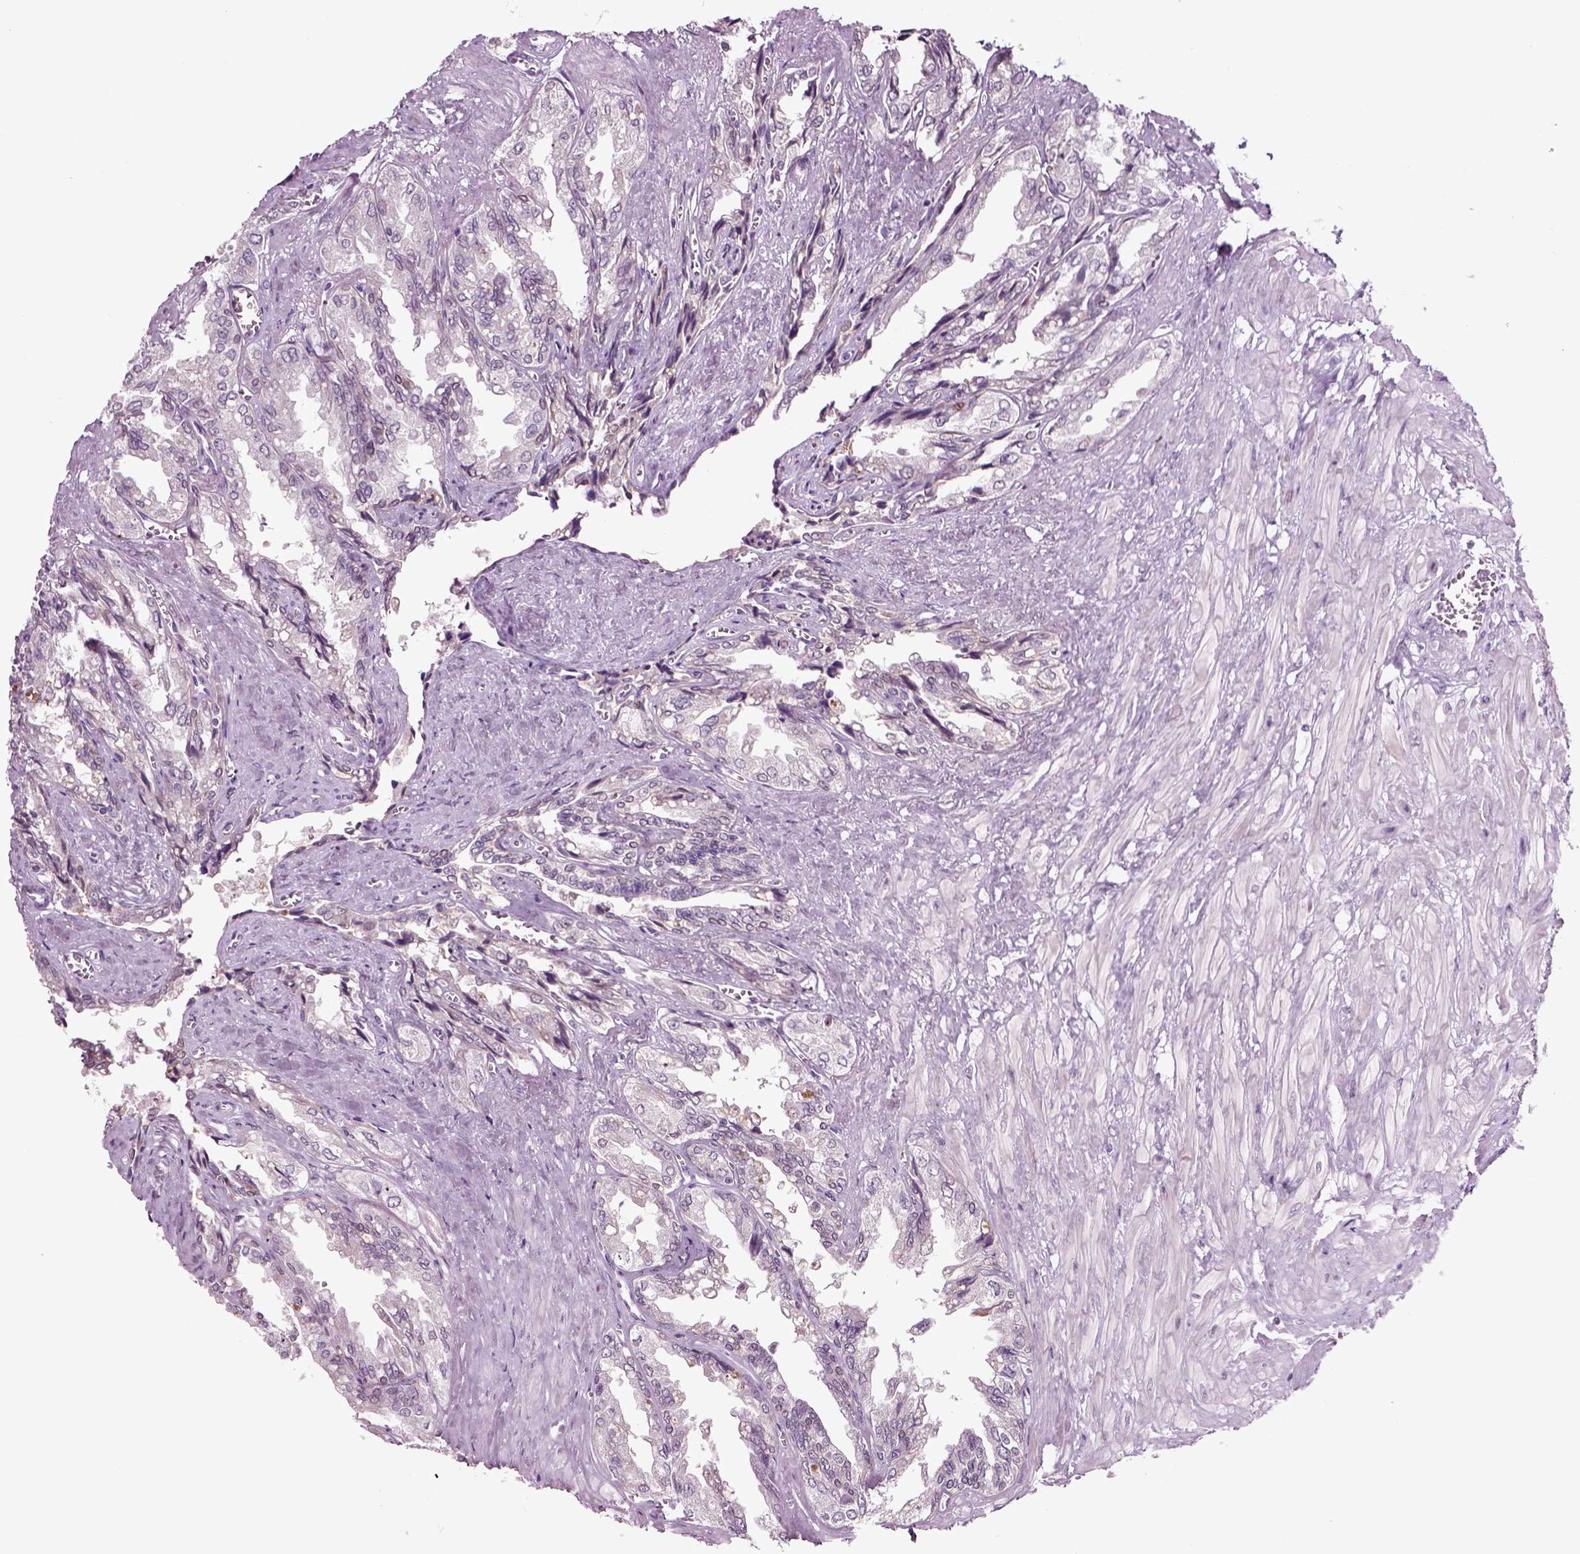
{"staining": {"intensity": "negative", "quantity": "none", "location": "none"}, "tissue": "seminal vesicle", "cell_type": "Glandular cells", "image_type": "normal", "snomed": [{"axis": "morphology", "description": "Normal tissue, NOS"}, {"axis": "topography", "description": "Seminal veicle"}], "caption": "A photomicrograph of seminal vesicle stained for a protein displays no brown staining in glandular cells. The staining is performed using DAB brown chromogen with nuclei counter-stained in using hematoxylin.", "gene": "SPATA17", "patient": {"sex": "male", "age": 67}}